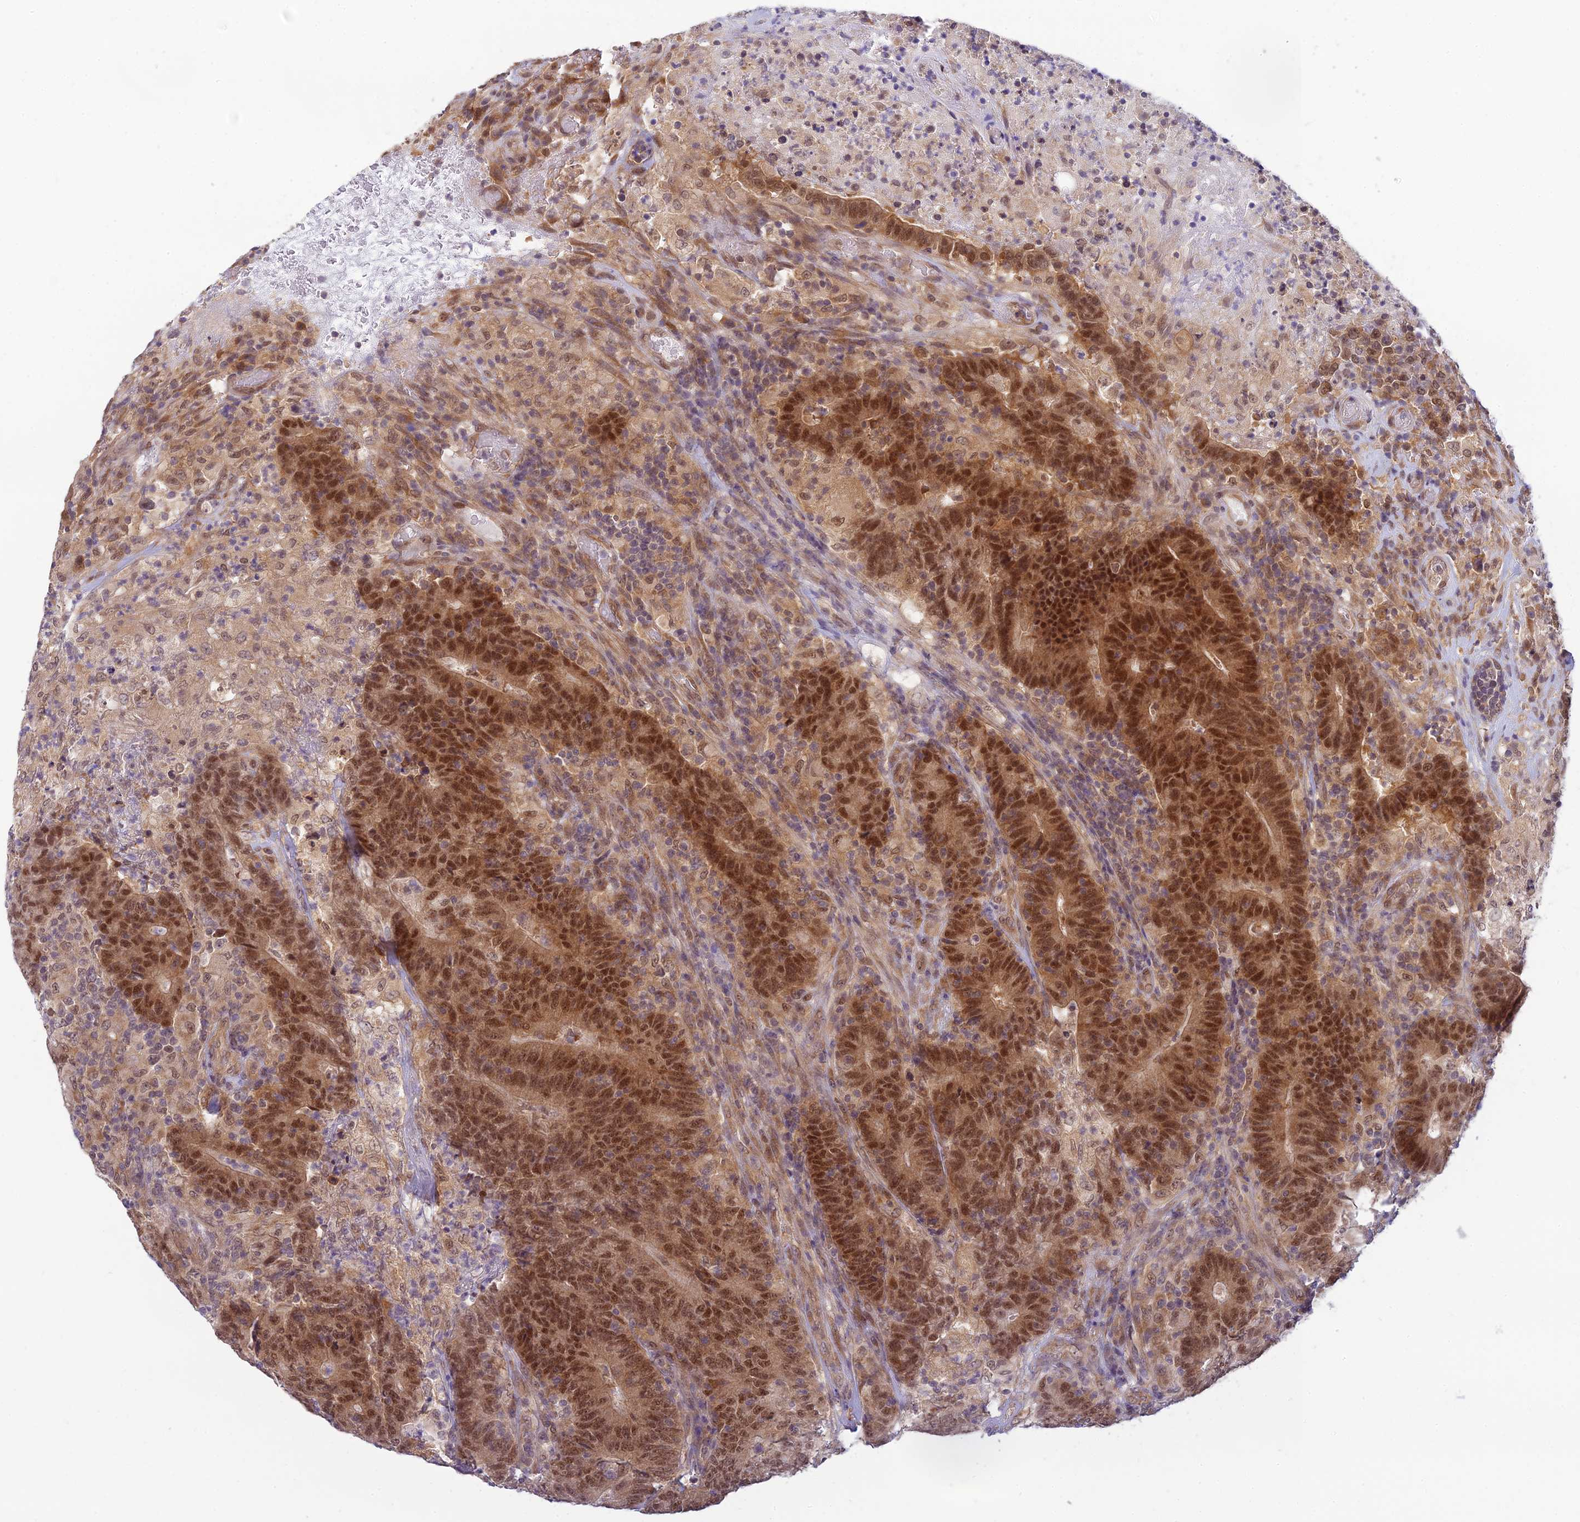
{"staining": {"intensity": "moderate", "quantity": ">75%", "location": "cytoplasmic/membranous,nuclear"}, "tissue": "colorectal cancer", "cell_type": "Tumor cells", "image_type": "cancer", "snomed": [{"axis": "morphology", "description": "Adenocarcinoma, NOS"}, {"axis": "topography", "description": "Colon"}], "caption": "Immunohistochemistry (IHC) micrograph of human adenocarcinoma (colorectal) stained for a protein (brown), which displays medium levels of moderate cytoplasmic/membranous and nuclear positivity in about >75% of tumor cells.", "gene": "SKIC8", "patient": {"sex": "female", "age": 75}}